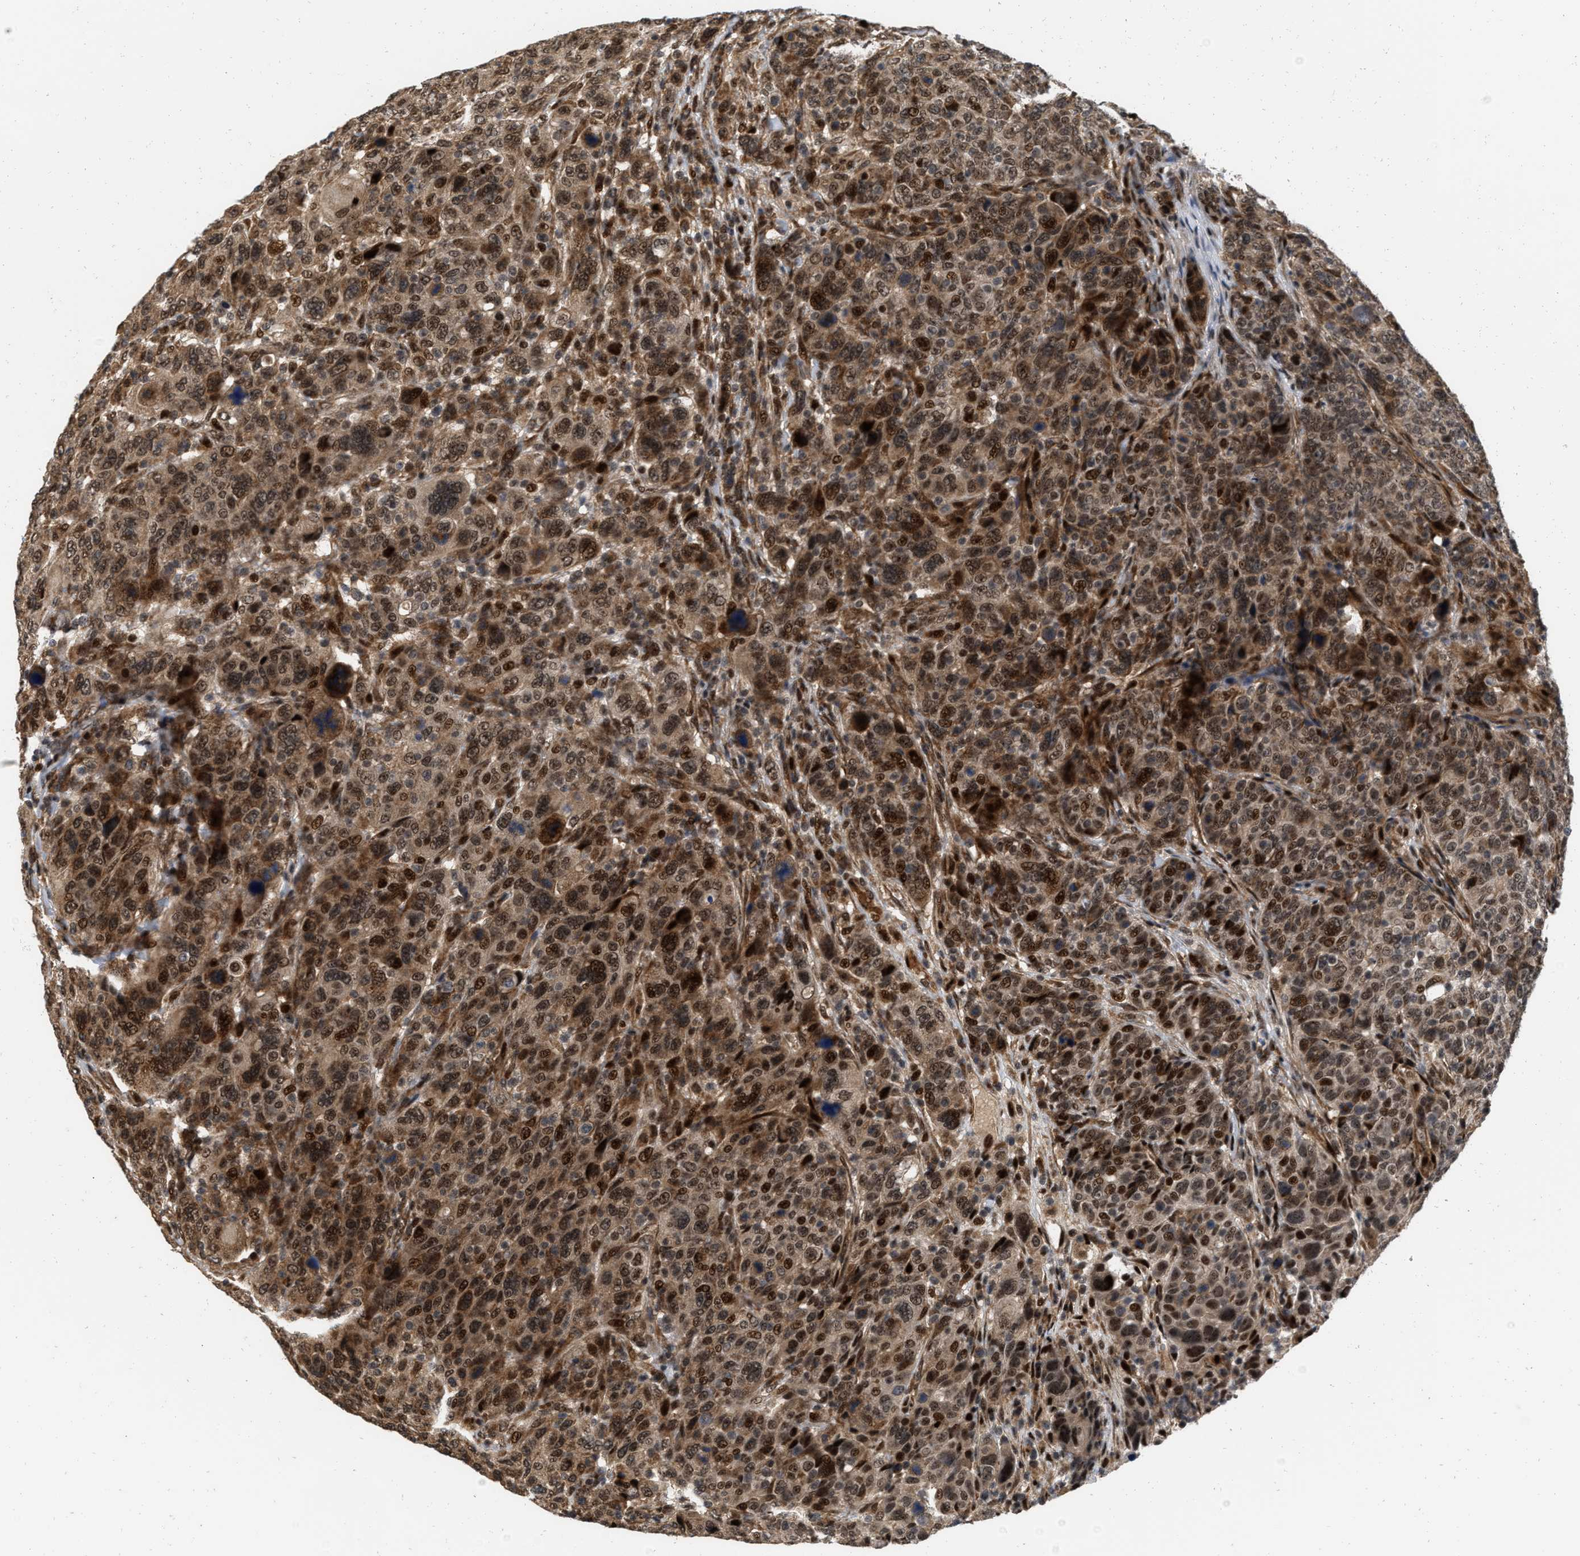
{"staining": {"intensity": "strong", "quantity": ">75%", "location": "cytoplasmic/membranous,nuclear"}, "tissue": "breast cancer", "cell_type": "Tumor cells", "image_type": "cancer", "snomed": [{"axis": "morphology", "description": "Duct carcinoma"}, {"axis": "topography", "description": "Breast"}], "caption": "Breast cancer (infiltrating ductal carcinoma) stained for a protein shows strong cytoplasmic/membranous and nuclear positivity in tumor cells.", "gene": "ANKRD11", "patient": {"sex": "female", "age": 37}}